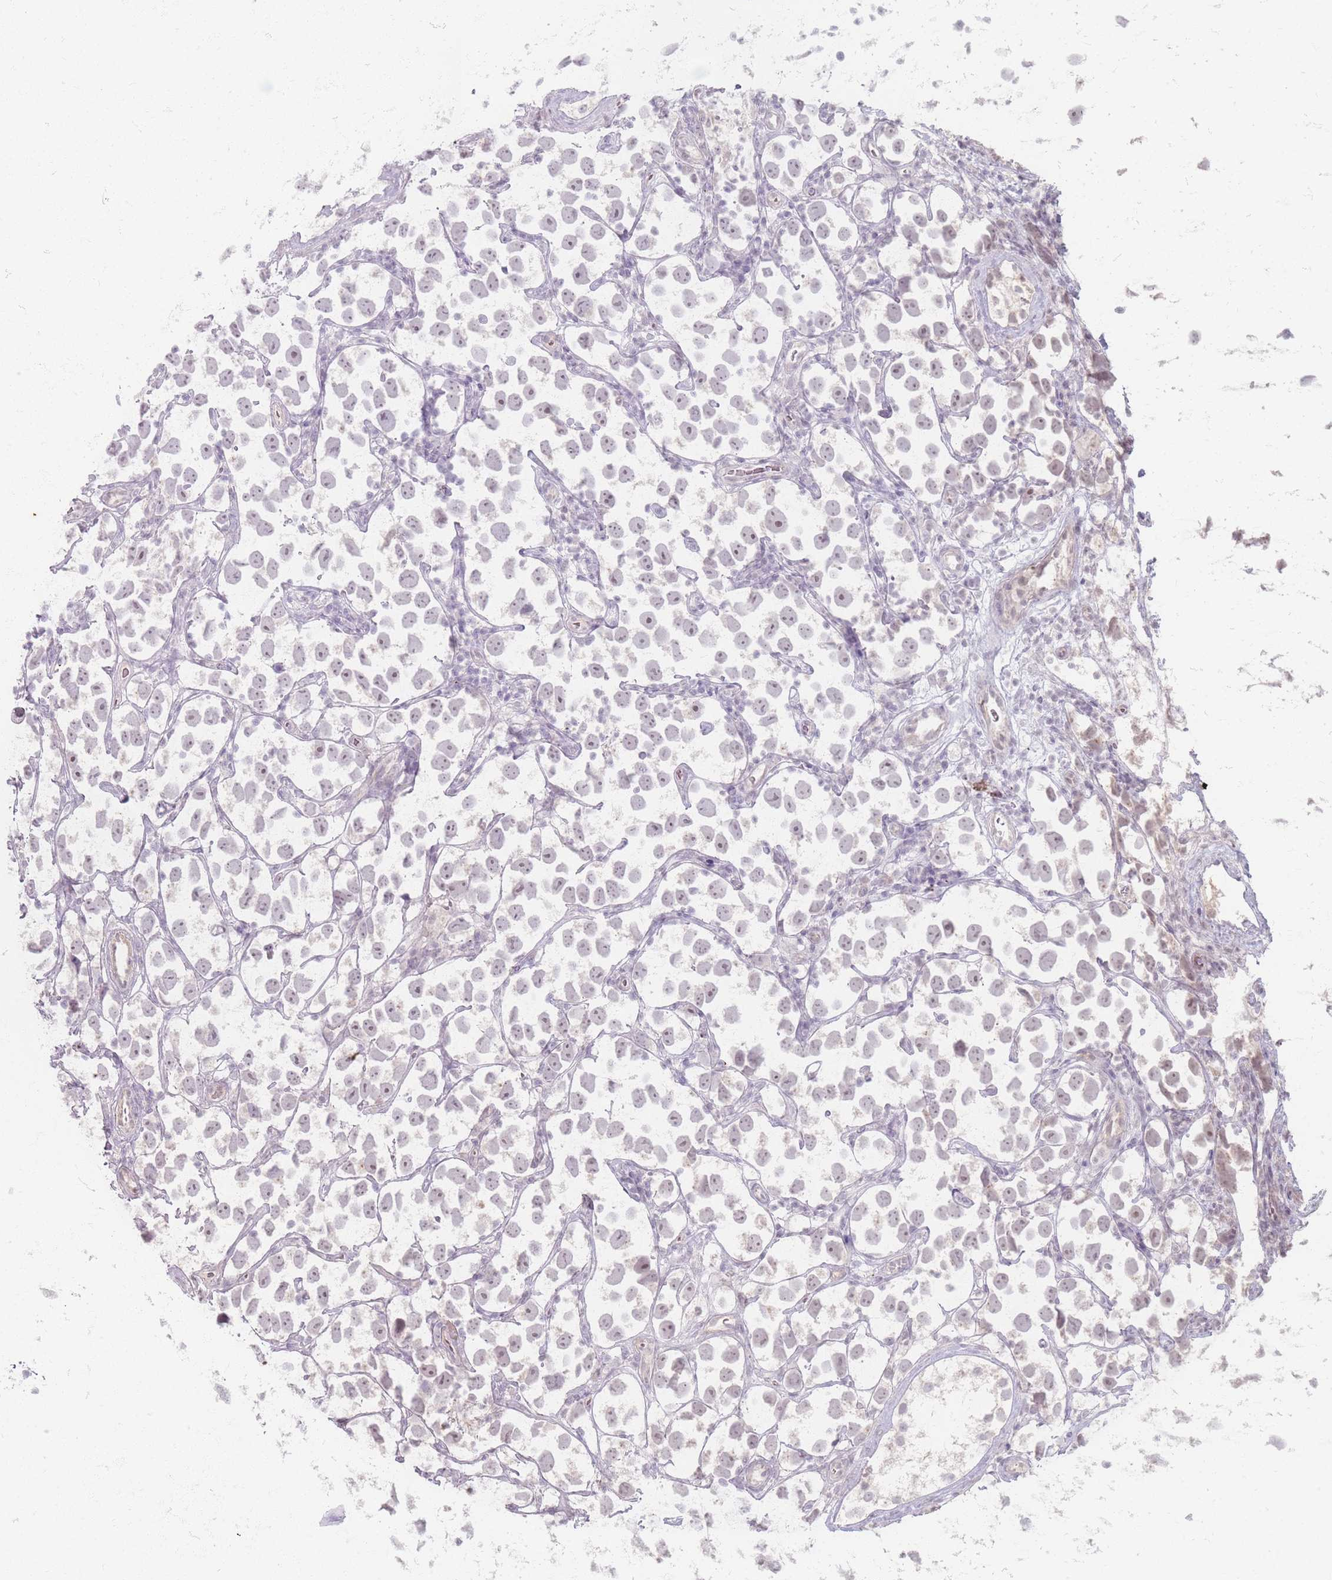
{"staining": {"intensity": "negative", "quantity": "none", "location": "none"}, "tissue": "testis cancer", "cell_type": "Tumor cells", "image_type": "cancer", "snomed": [{"axis": "morphology", "description": "Seminoma, NOS"}, {"axis": "topography", "description": "Testis"}], "caption": "Immunohistochemistry histopathology image of human testis cancer (seminoma) stained for a protein (brown), which demonstrates no staining in tumor cells.", "gene": "GABRA6", "patient": {"sex": "male", "age": 26}}